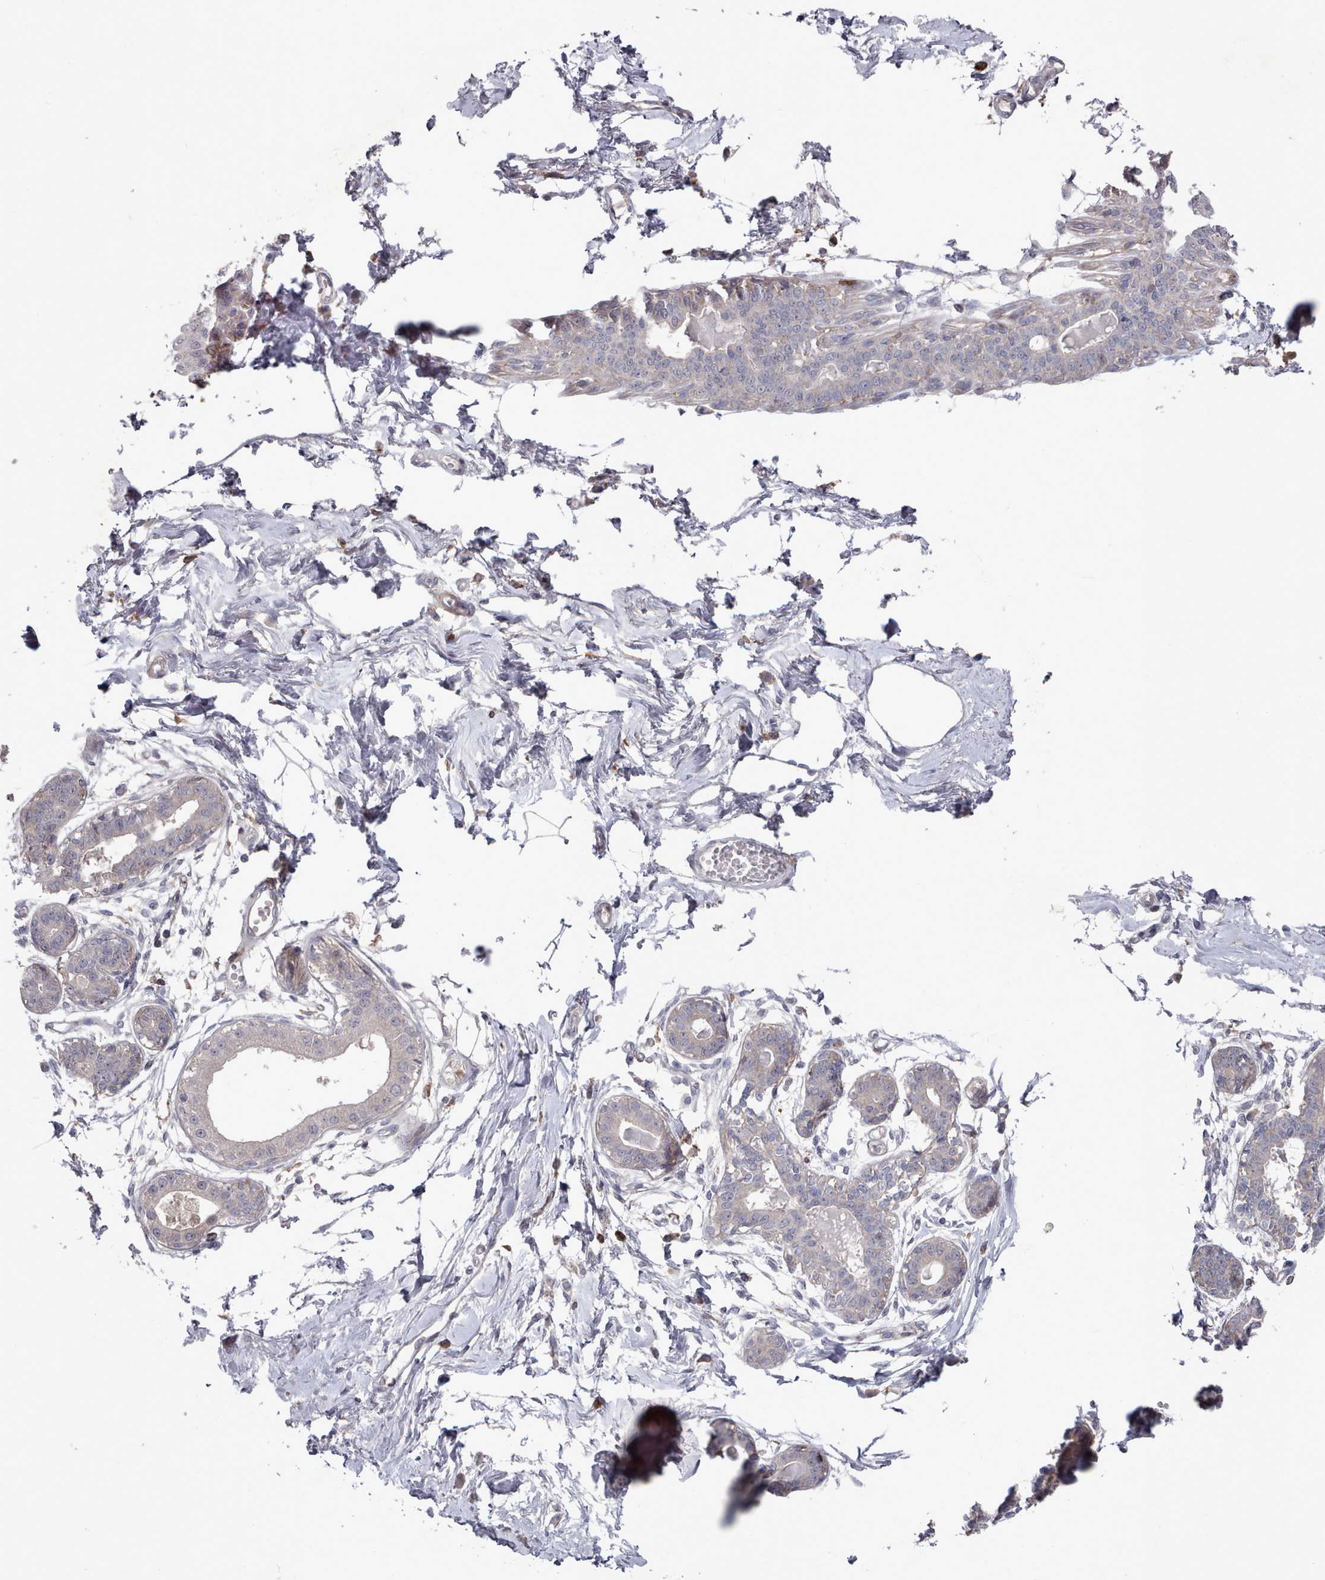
{"staining": {"intensity": "negative", "quantity": "none", "location": "none"}, "tissue": "breast", "cell_type": "Adipocytes", "image_type": "normal", "snomed": [{"axis": "morphology", "description": "Normal tissue, NOS"}, {"axis": "topography", "description": "Breast"}], "caption": "High power microscopy micrograph of an immunohistochemistry micrograph of benign breast, revealing no significant expression in adipocytes.", "gene": "COL8A2", "patient": {"sex": "female", "age": 45}}